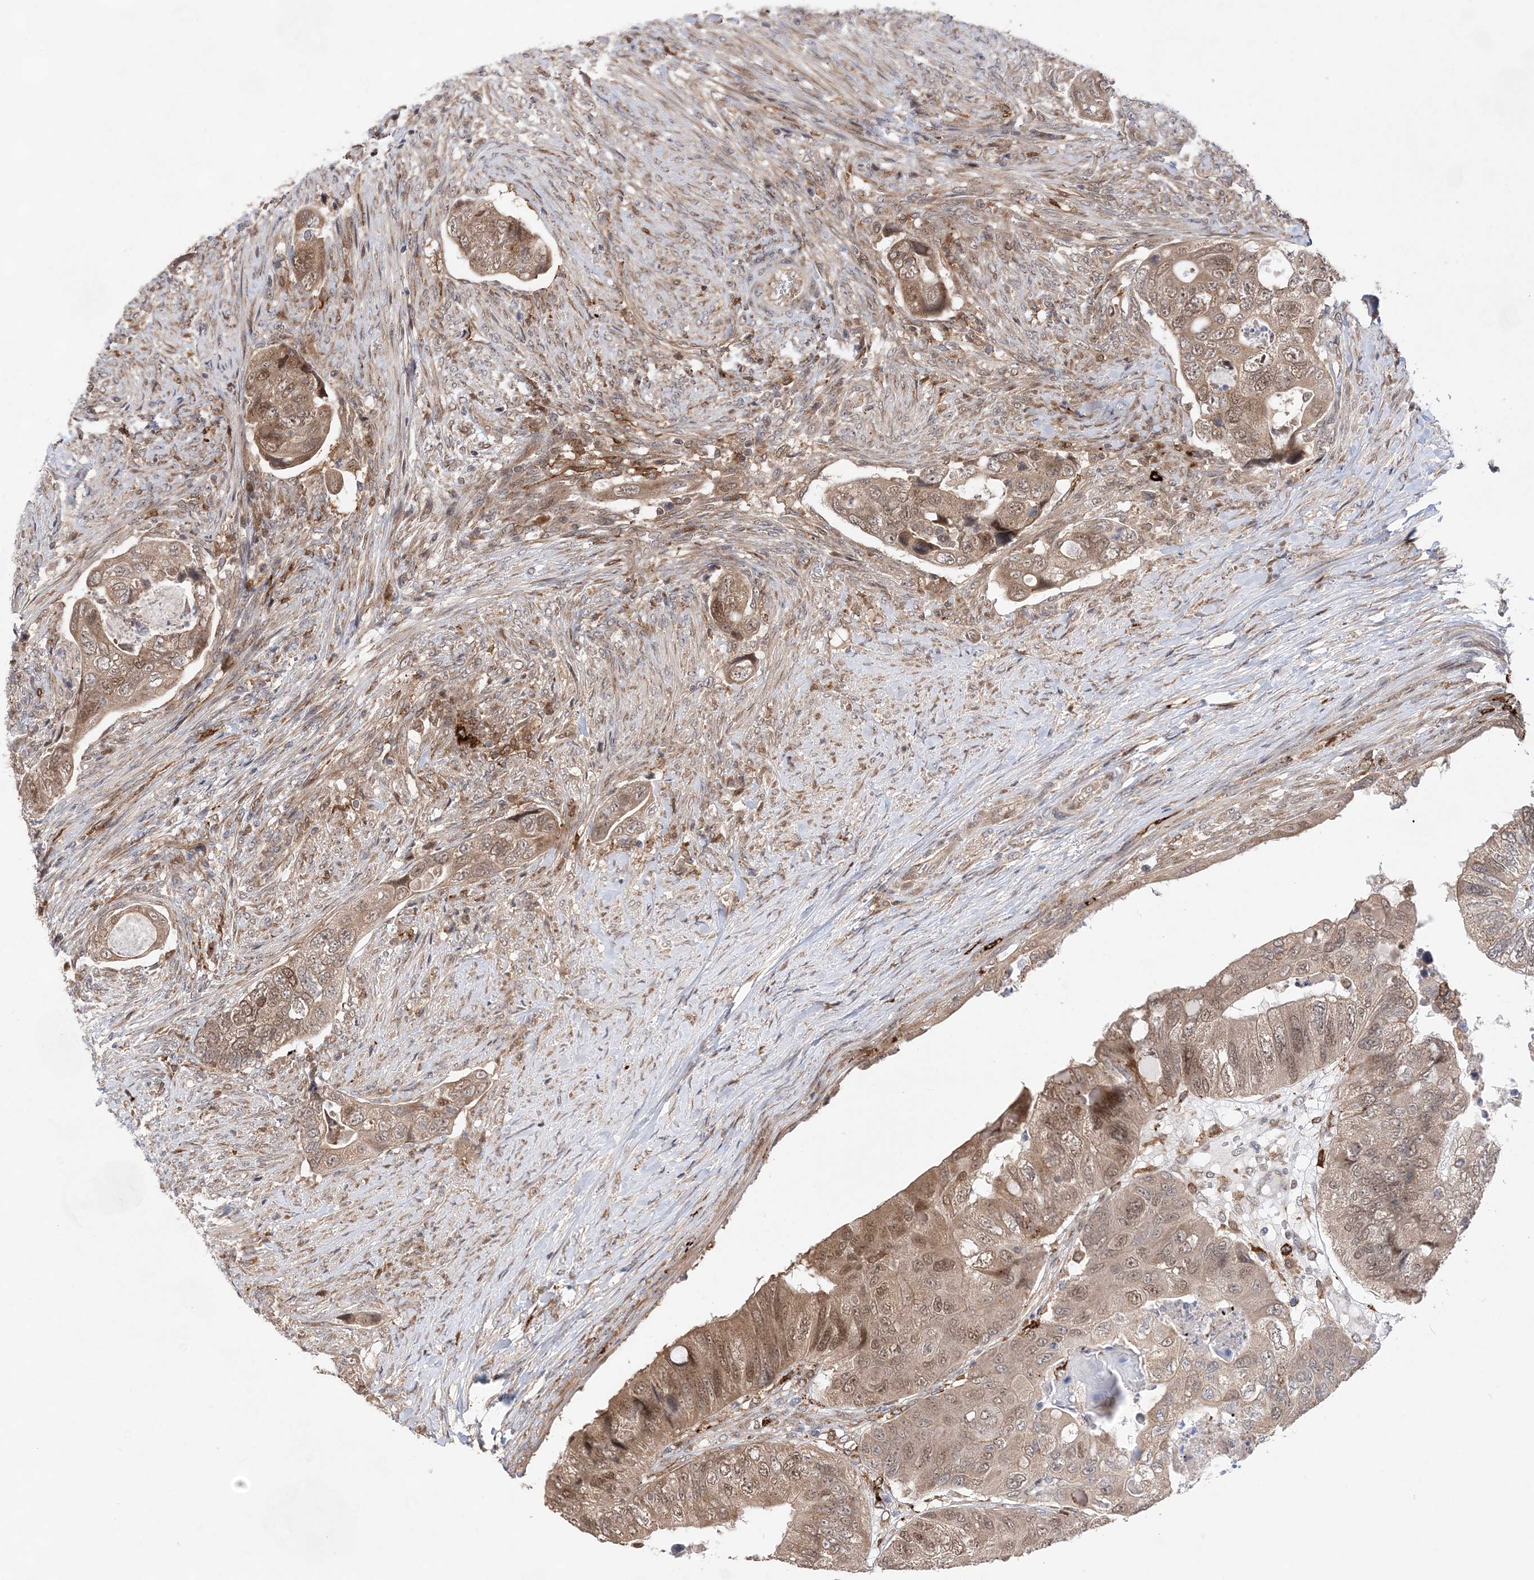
{"staining": {"intensity": "moderate", "quantity": ">75%", "location": "cytoplasmic/membranous,nuclear"}, "tissue": "colorectal cancer", "cell_type": "Tumor cells", "image_type": "cancer", "snomed": [{"axis": "morphology", "description": "Adenocarcinoma, NOS"}, {"axis": "topography", "description": "Rectum"}], "caption": "Colorectal adenocarcinoma tissue exhibits moderate cytoplasmic/membranous and nuclear staining in approximately >75% of tumor cells The staining was performed using DAB, with brown indicating positive protein expression. Nuclei are stained blue with hematoxylin.", "gene": "ANAPC15", "patient": {"sex": "male", "age": 63}}